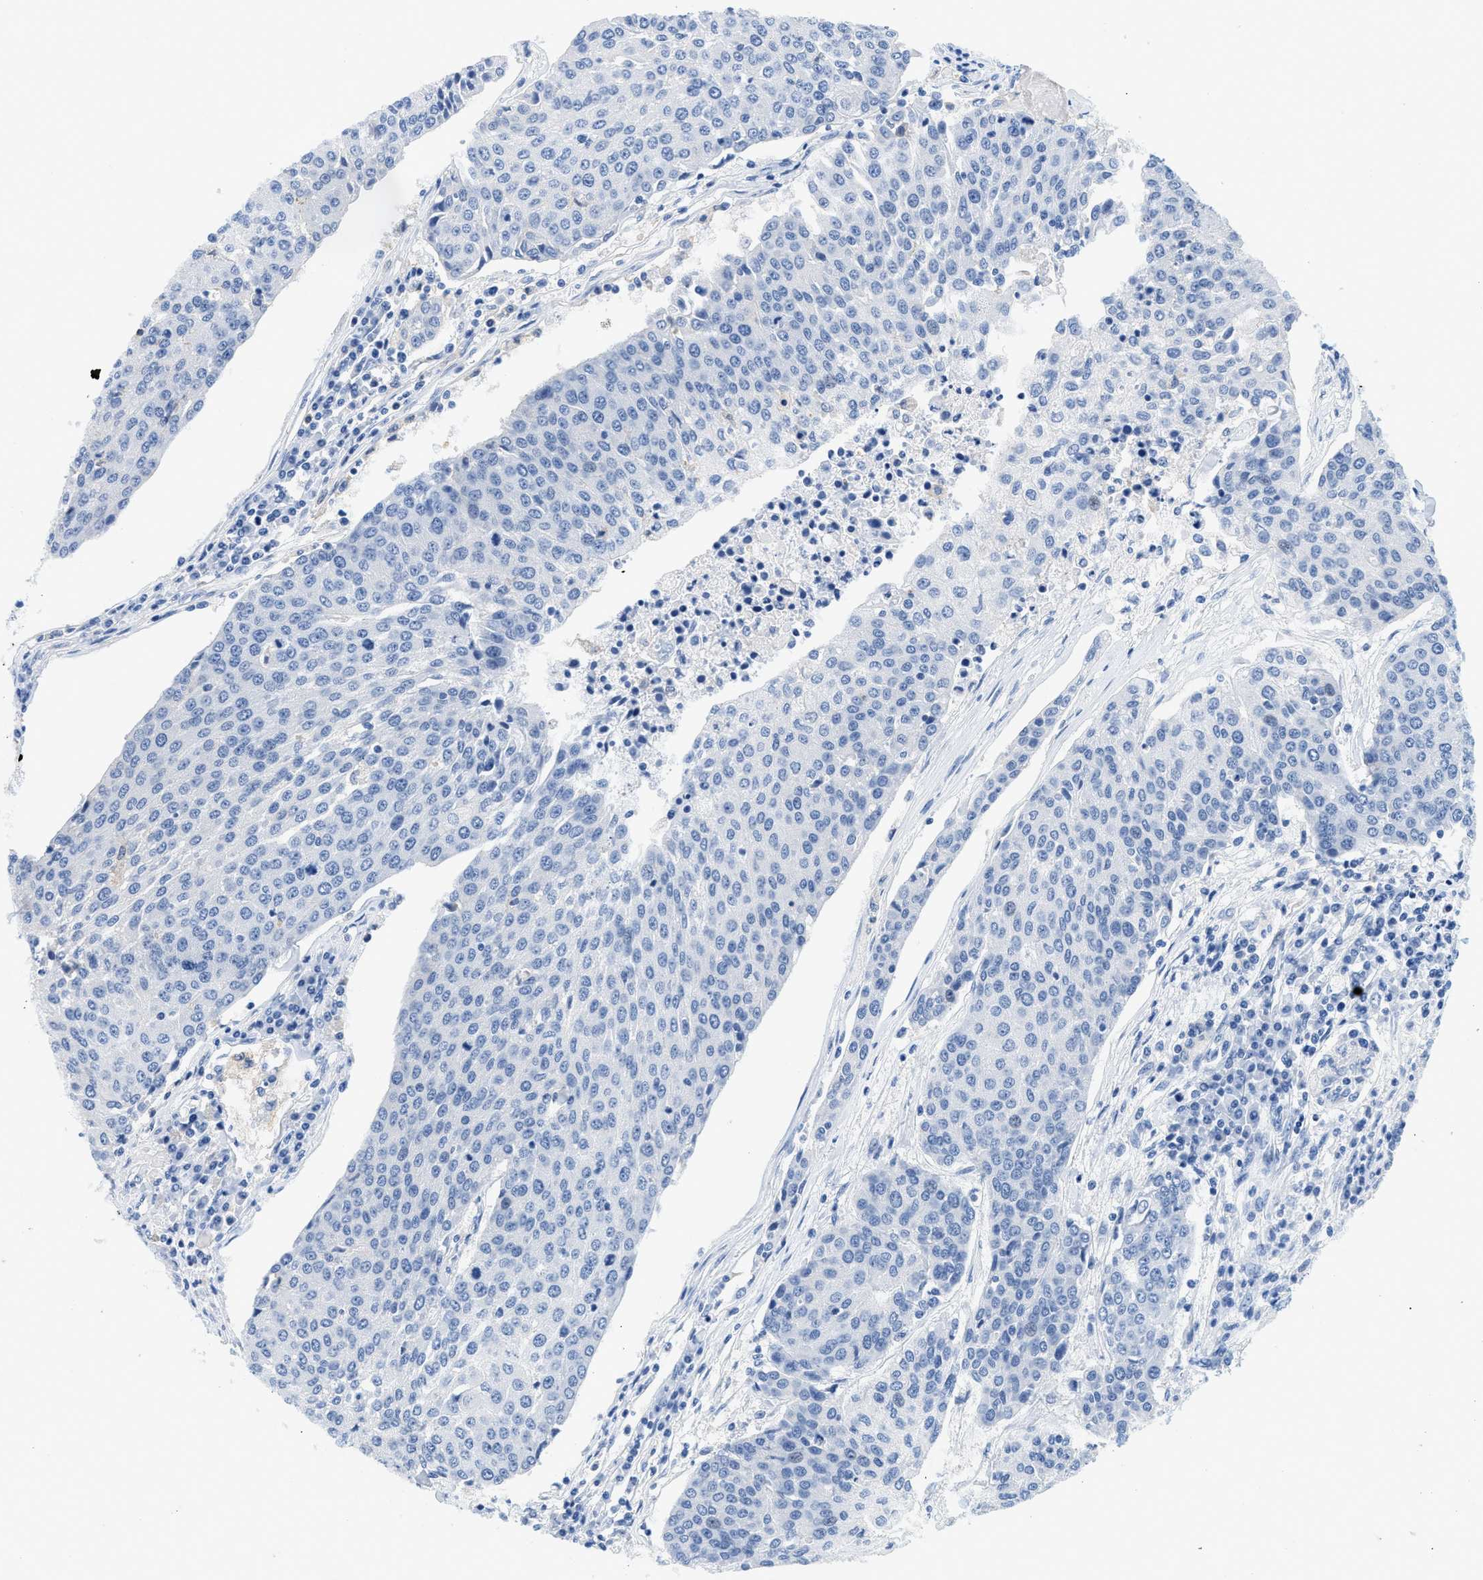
{"staining": {"intensity": "negative", "quantity": "none", "location": "none"}, "tissue": "urothelial cancer", "cell_type": "Tumor cells", "image_type": "cancer", "snomed": [{"axis": "morphology", "description": "Urothelial carcinoma, High grade"}, {"axis": "topography", "description": "Urinary bladder"}], "caption": "Immunohistochemical staining of urothelial cancer exhibits no significant expression in tumor cells.", "gene": "GSN", "patient": {"sex": "female", "age": 85}}